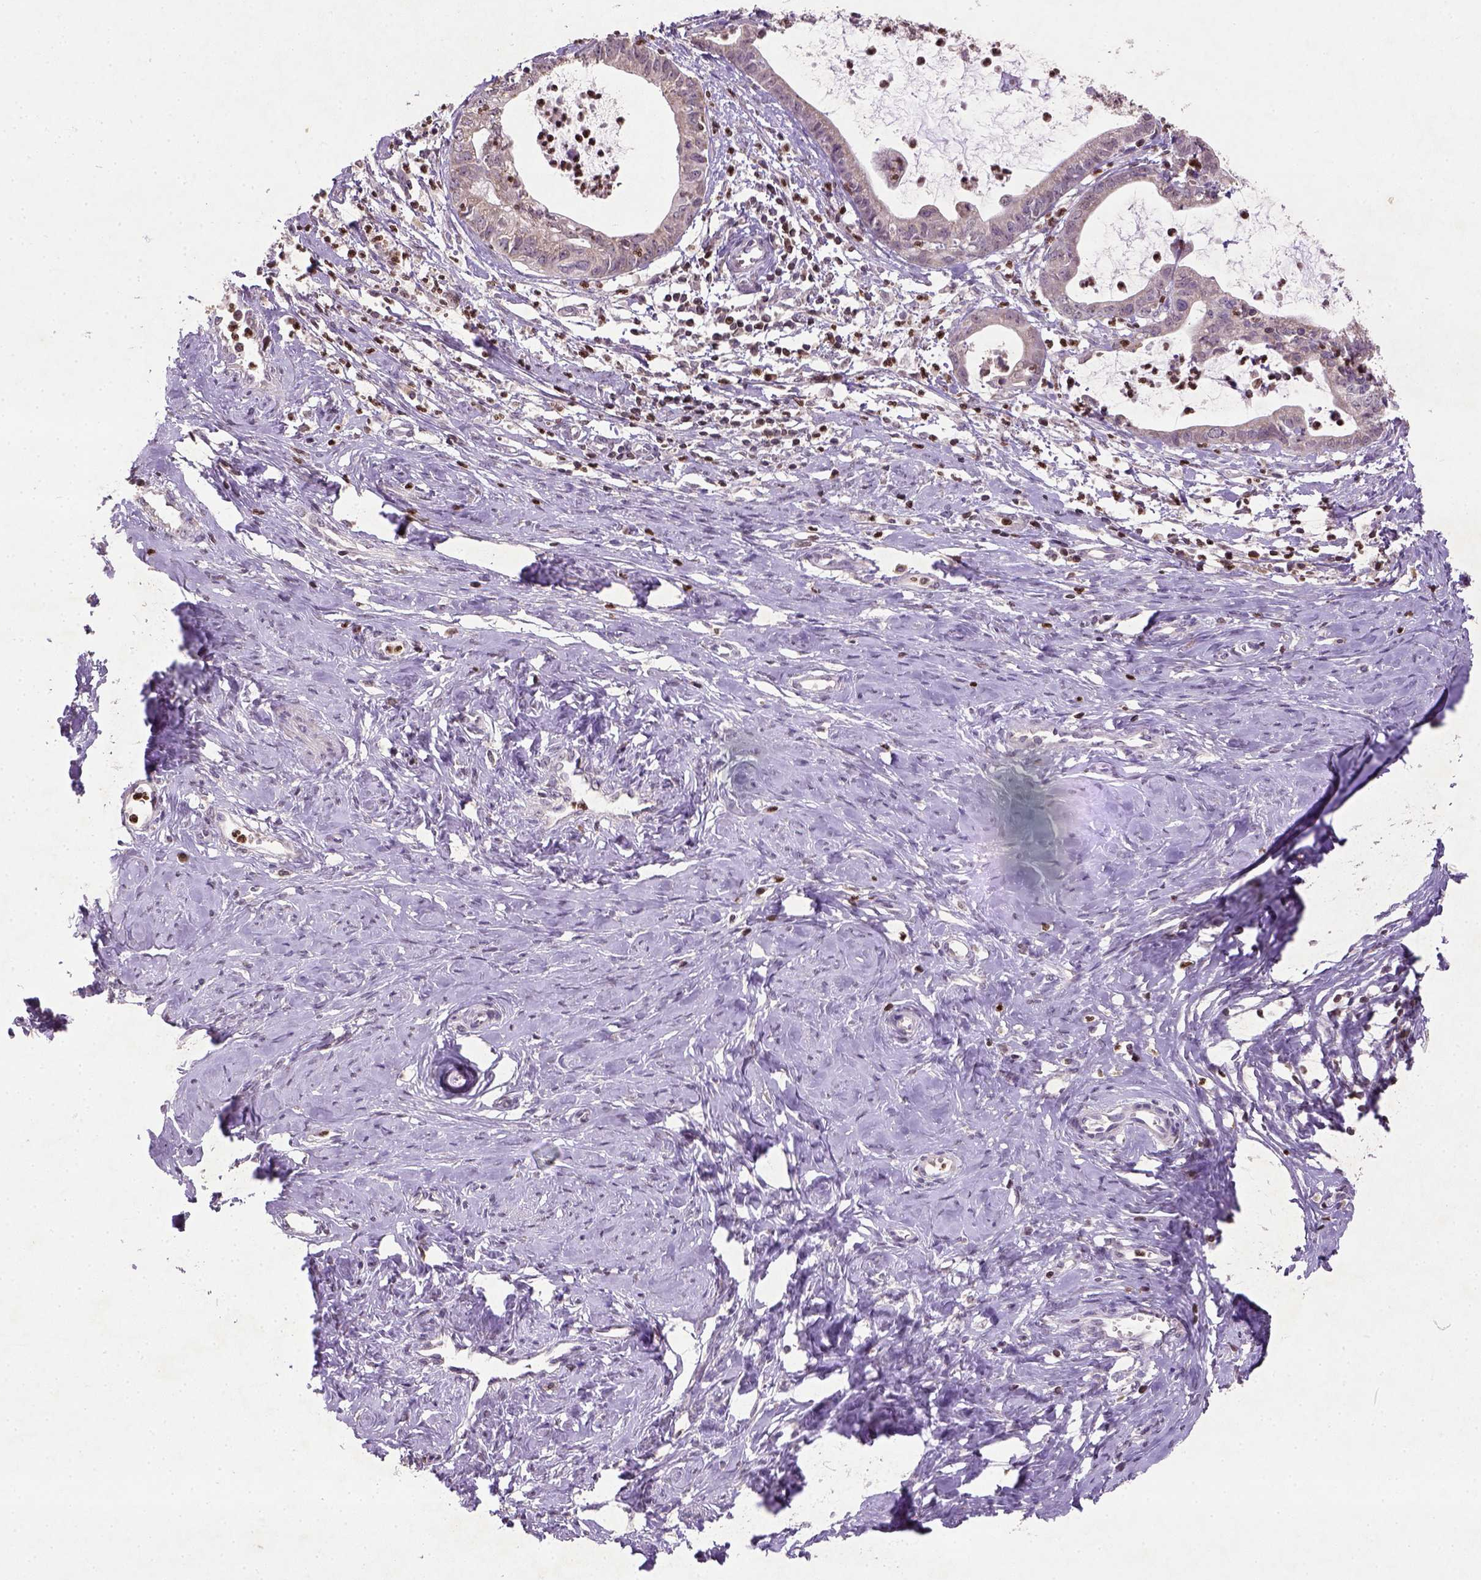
{"staining": {"intensity": "weak", "quantity": ">75%", "location": "cytoplasmic/membranous"}, "tissue": "cervical cancer", "cell_type": "Tumor cells", "image_type": "cancer", "snomed": [{"axis": "morphology", "description": "Normal tissue, NOS"}, {"axis": "morphology", "description": "Adenocarcinoma, NOS"}, {"axis": "topography", "description": "Cervix"}], "caption": "This photomicrograph shows immunohistochemistry staining of human cervical cancer (adenocarcinoma), with low weak cytoplasmic/membranous expression in about >75% of tumor cells.", "gene": "NUDT3", "patient": {"sex": "female", "age": 38}}